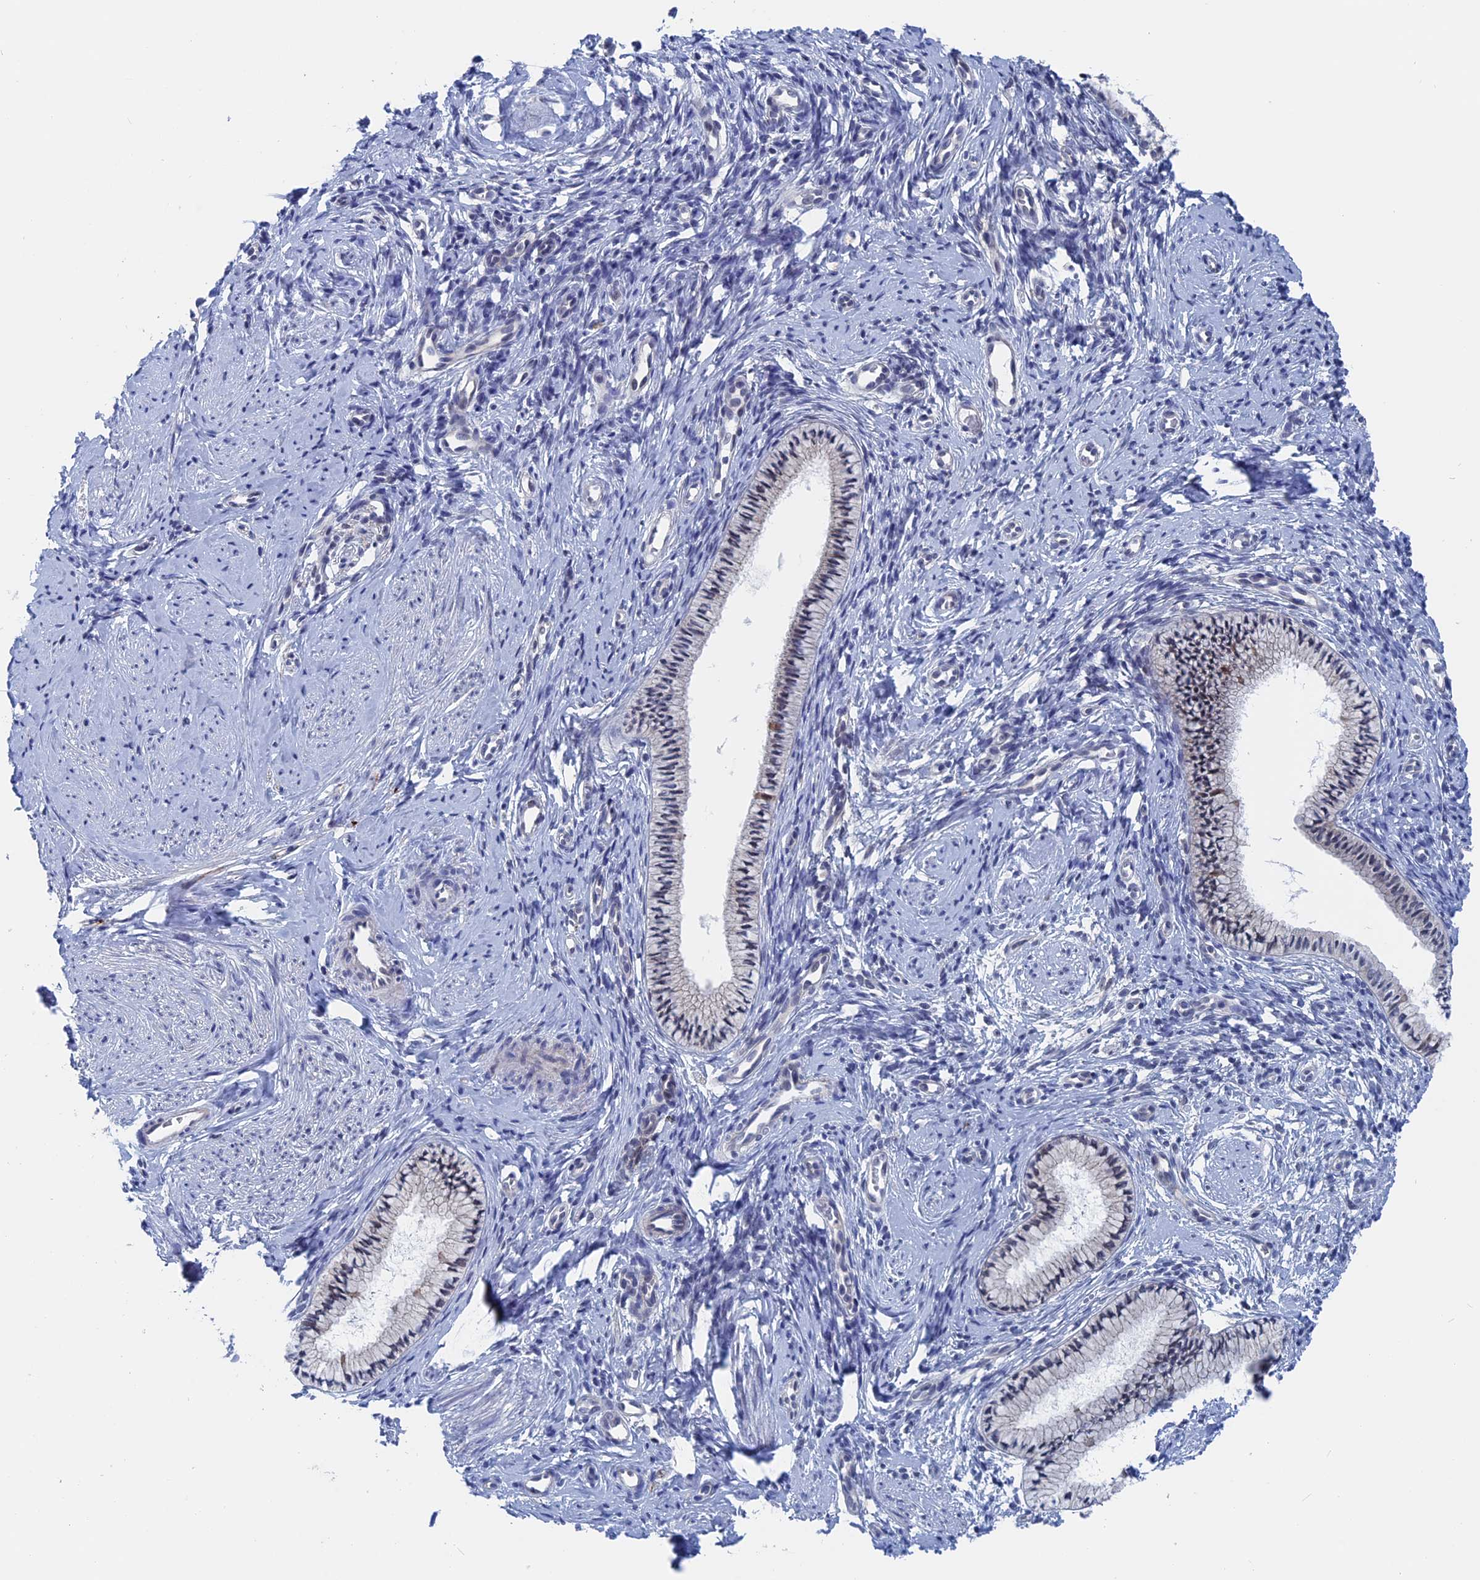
{"staining": {"intensity": "negative", "quantity": "none", "location": "none"}, "tissue": "cervix", "cell_type": "Glandular cells", "image_type": "normal", "snomed": [{"axis": "morphology", "description": "Normal tissue, NOS"}, {"axis": "topography", "description": "Cervix"}], "caption": "Immunohistochemistry image of unremarkable cervix: cervix stained with DAB (3,3'-diaminobenzidine) exhibits no significant protein expression in glandular cells. (DAB IHC visualized using brightfield microscopy, high magnification).", "gene": "MARCHF3", "patient": {"sex": "female", "age": 57}}